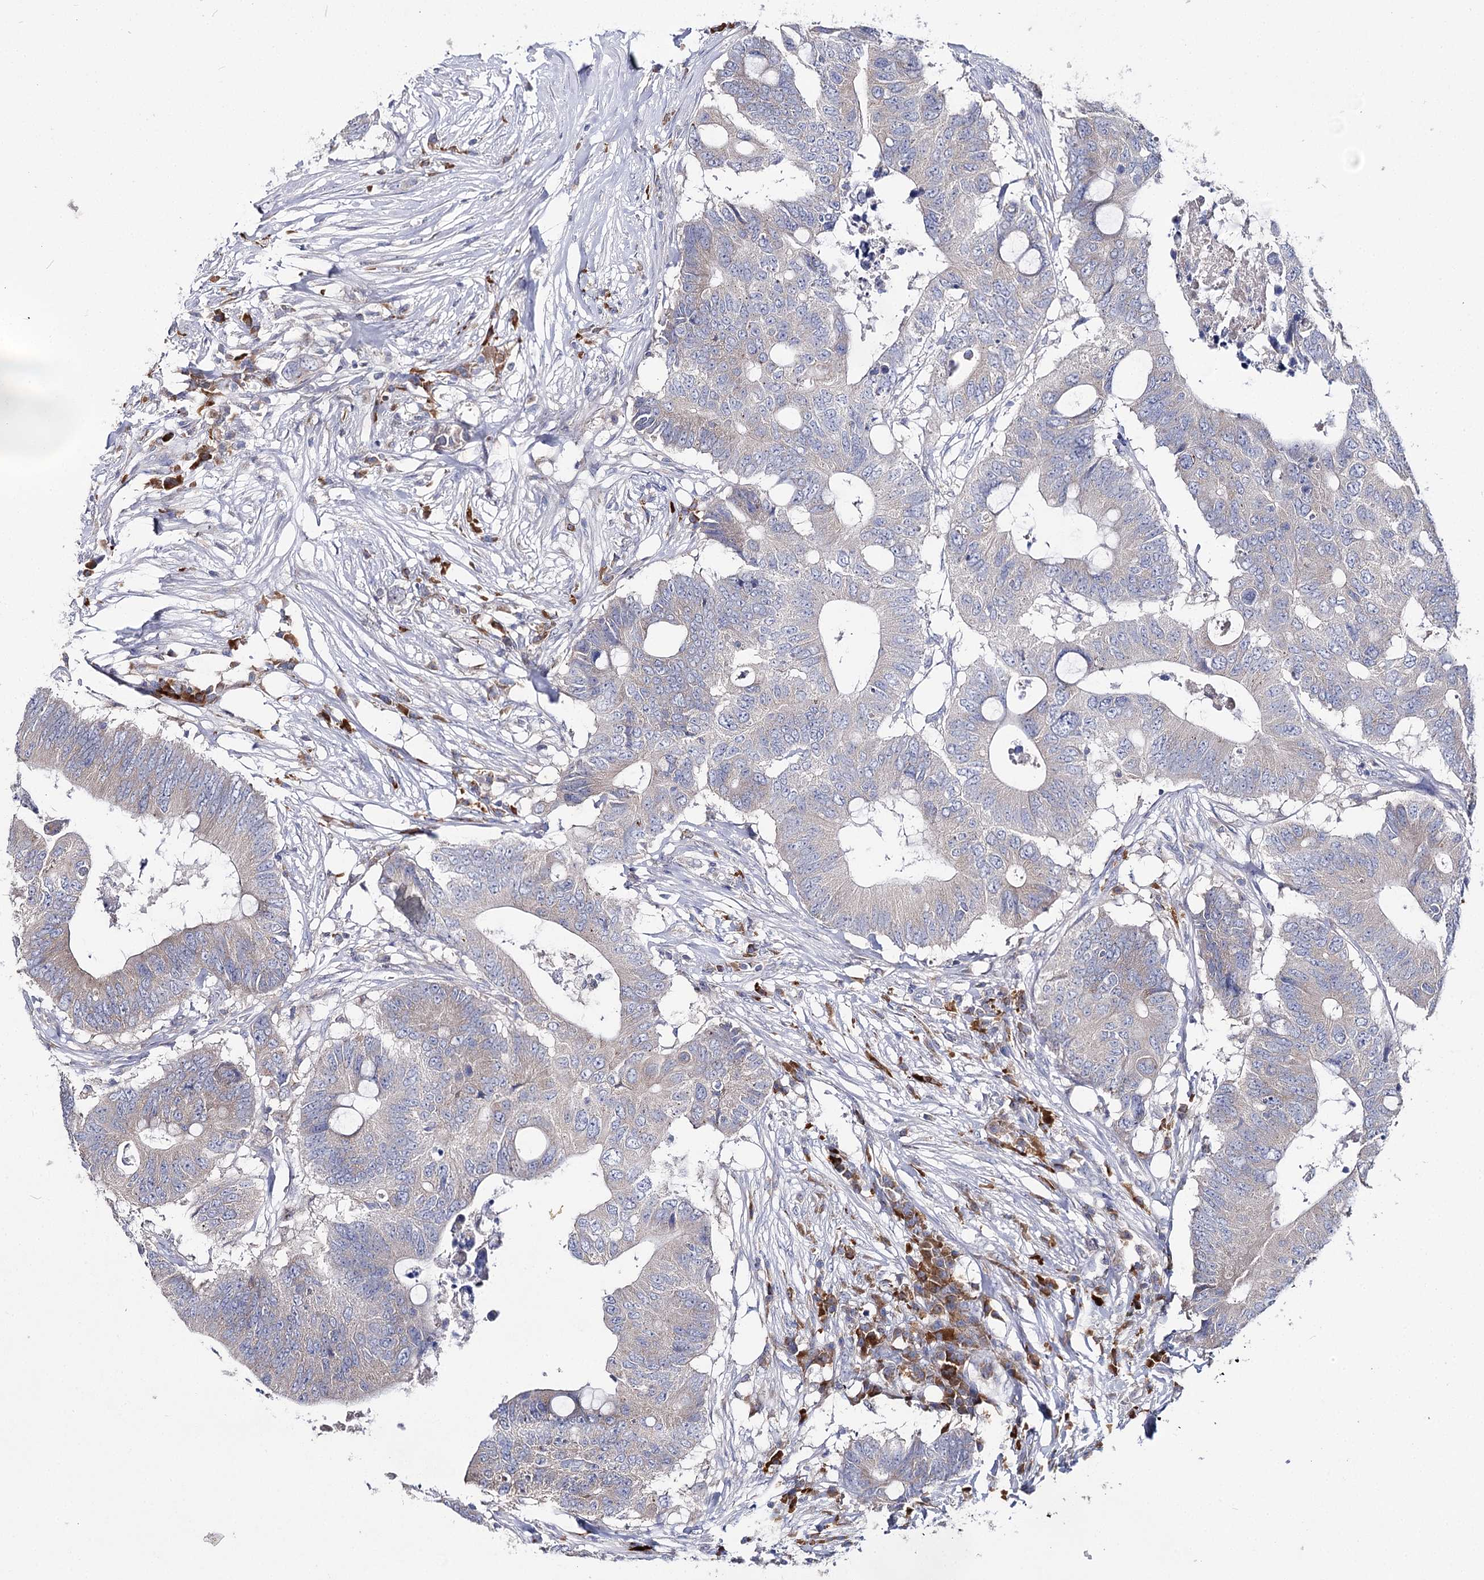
{"staining": {"intensity": "negative", "quantity": "none", "location": "none"}, "tissue": "colorectal cancer", "cell_type": "Tumor cells", "image_type": "cancer", "snomed": [{"axis": "morphology", "description": "Adenocarcinoma, NOS"}, {"axis": "topography", "description": "Colon"}], "caption": "Tumor cells are negative for brown protein staining in adenocarcinoma (colorectal).", "gene": "IL1RAP", "patient": {"sex": "male", "age": 71}}